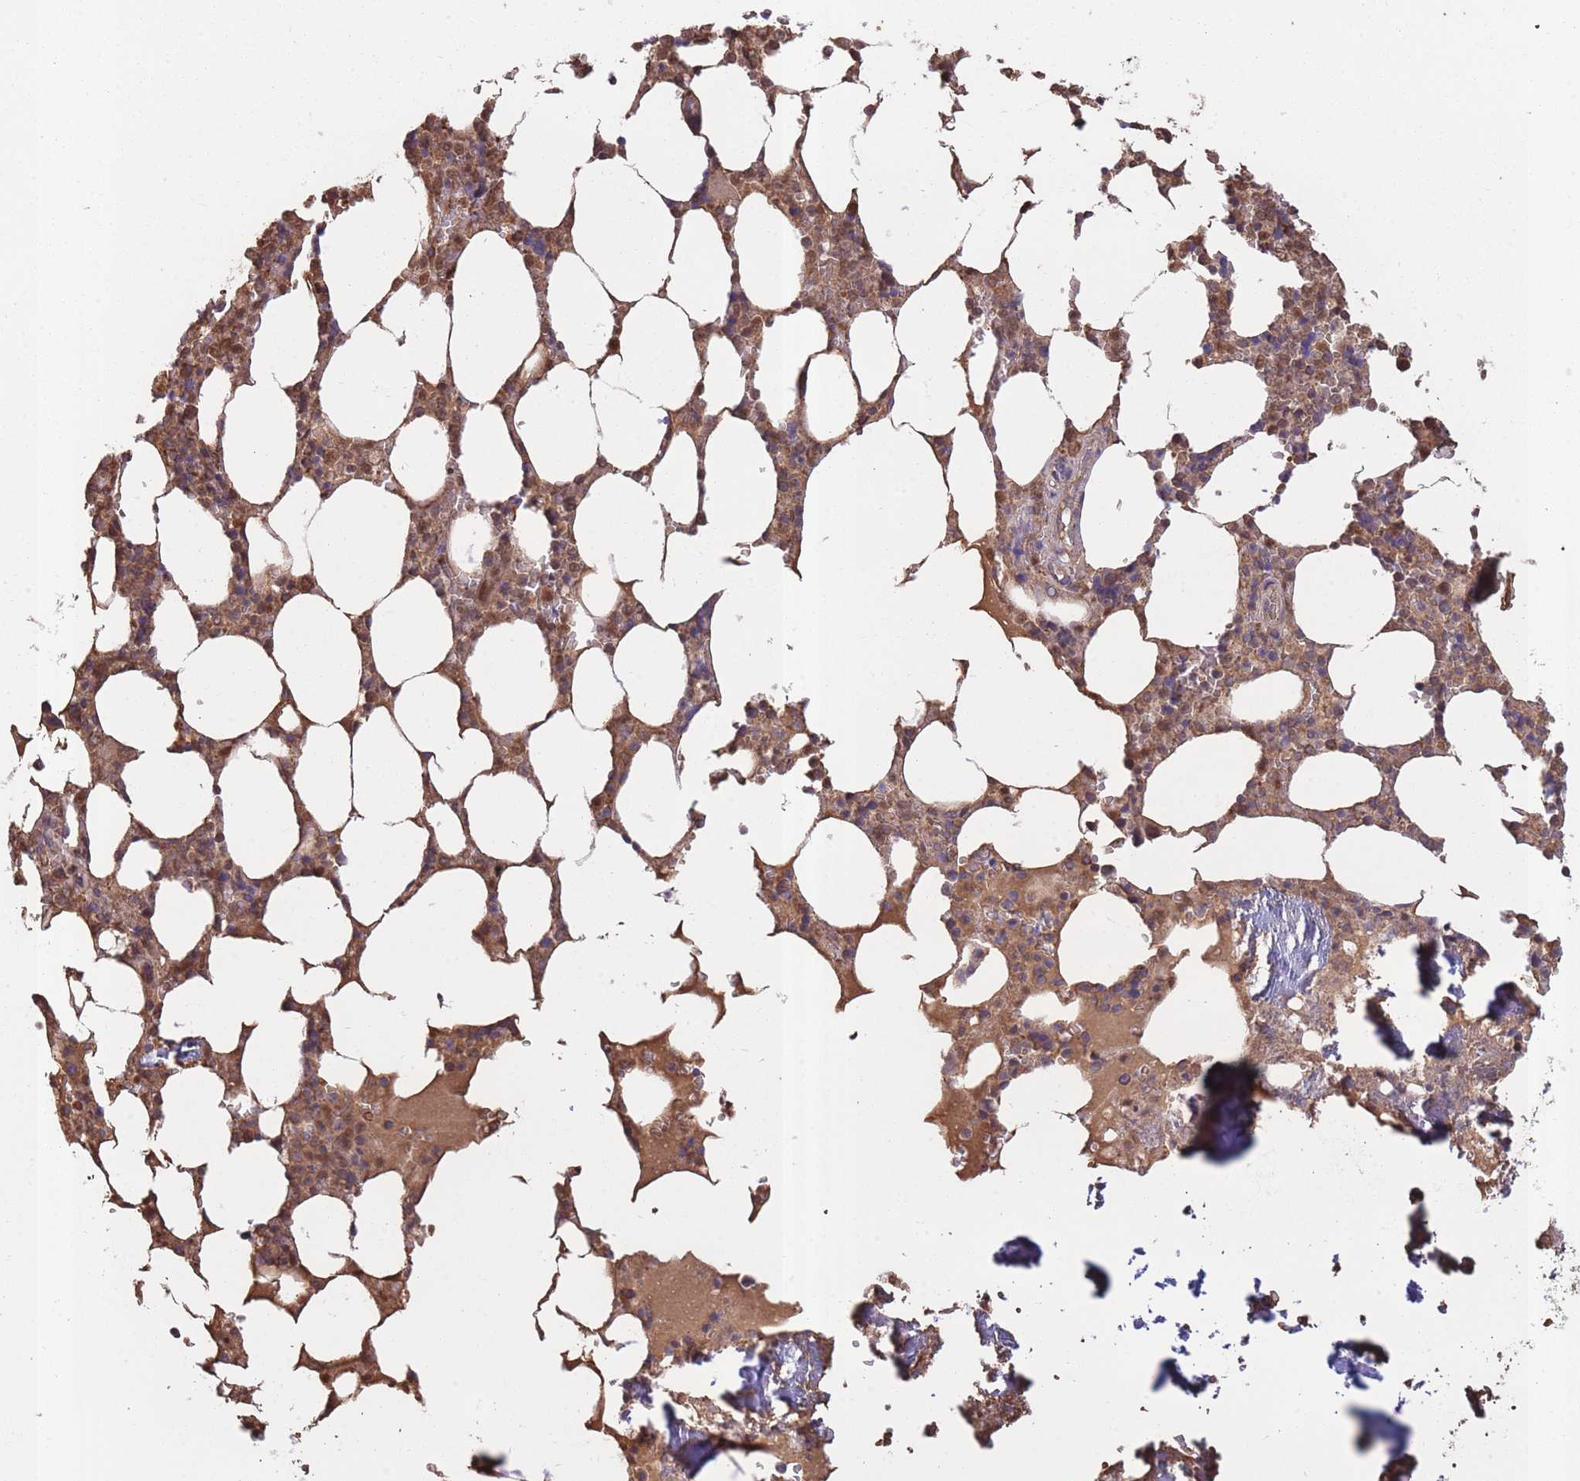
{"staining": {"intensity": "moderate", "quantity": ">75%", "location": "cytoplasmic/membranous"}, "tissue": "bone marrow", "cell_type": "Hematopoietic cells", "image_type": "normal", "snomed": [{"axis": "morphology", "description": "Normal tissue, NOS"}, {"axis": "topography", "description": "Bone marrow"}], "caption": "This is an image of IHC staining of benign bone marrow, which shows moderate expression in the cytoplasmic/membranous of hematopoietic cells.", "gene": "KAT2A", "patient": {"sex": "male", "age": 64}}